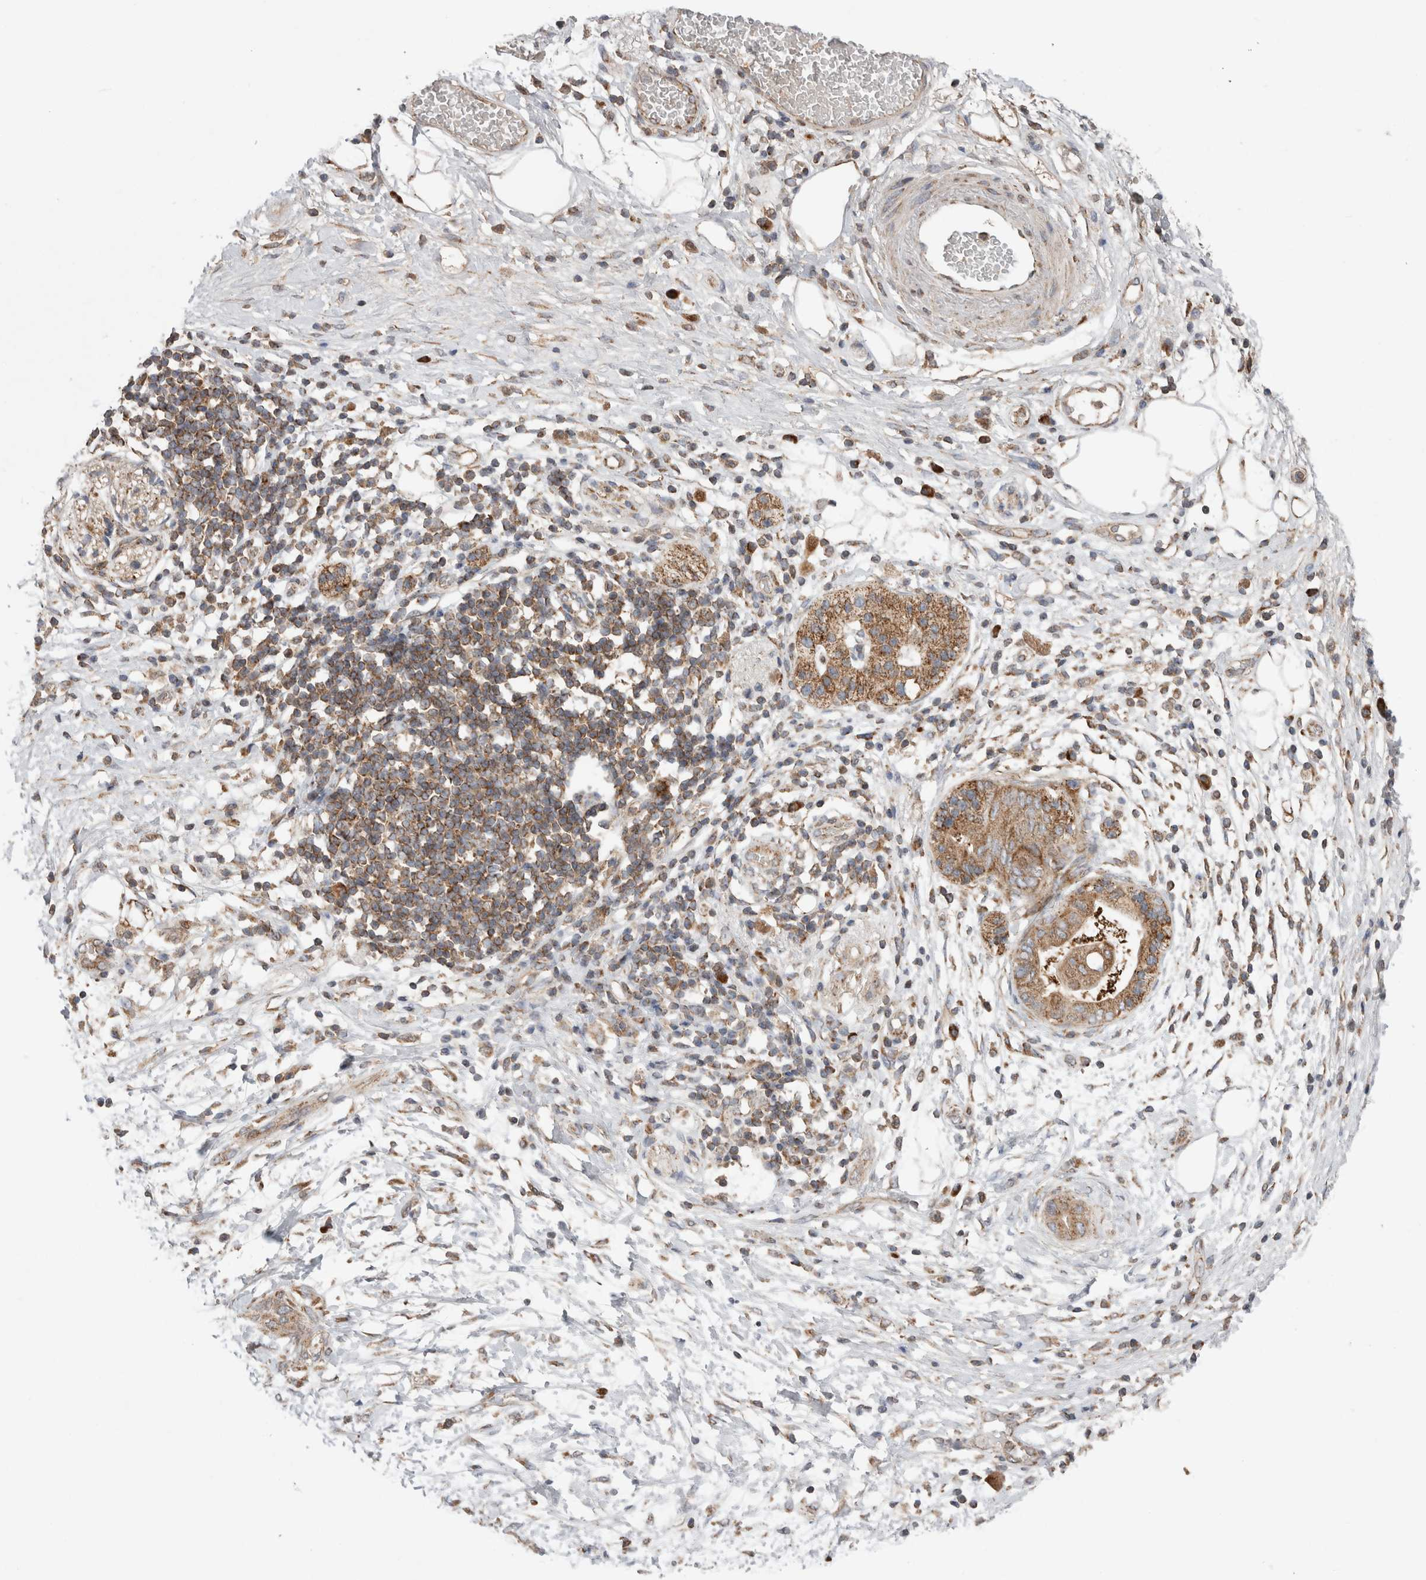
{"staining": {"intensity": "moderate", "quantity": ">75%", "location": "cytoplasmic/membranous"}, "tissue": "adipose tissue", "cell_type": "Adipocytes", "image_type": "normal", "snomed": [{"axis": "morphology", "description": "Normal tissue, NOS"}, {"axis": "morphology", "description": "Adenocarcinoma, NOS"}, {"axis": "topography", "description": "Duodenum"}, {"axis": "topography", "description": "Peripheral nerve tissue"}], "caption": "Moderate cytoplasmic/membranous staining for a protein is identified in approximately >75% of adipocytes of normal adipose tissue using IHC.", "gene": "KIF21B", "patient": {"sex": "female", "age": 60}}